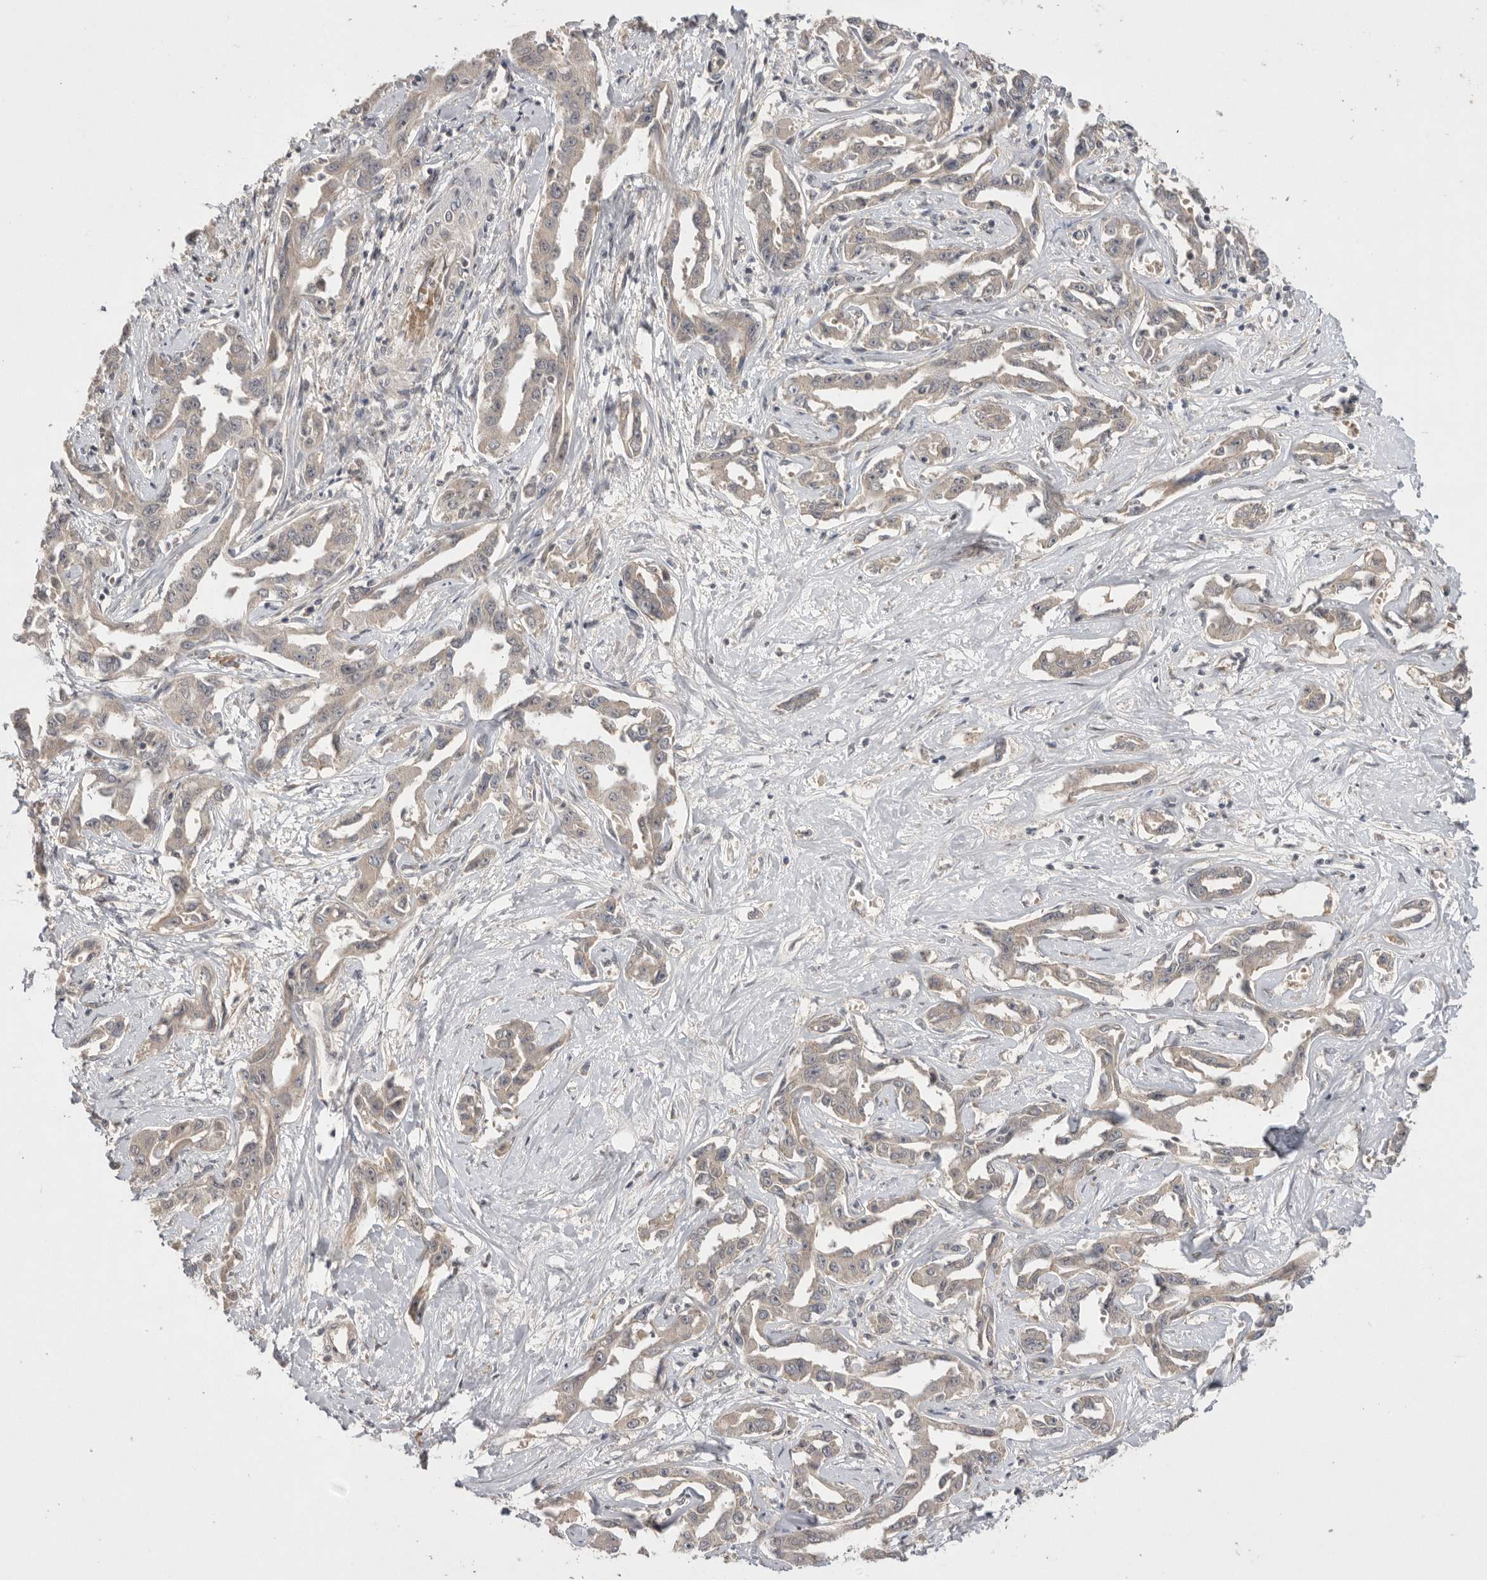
{"staining": {"intensity": "negative", "quantity": "none", "location": "none"}, "tissue": "liver cancer", "cell_type": "Tumor cells", "image_type": "cancer", "snomed": [{"axis": "morphology", "description": "Cholangiocarcinoma"}, {"axis": "topography", "description": "Liver"}], "caption": "This is an IHC image of human liver cancer. There is no positivity in tumor cells.", "gene": "NRCAM", "patient": {"sex": "male", "age": 59}}